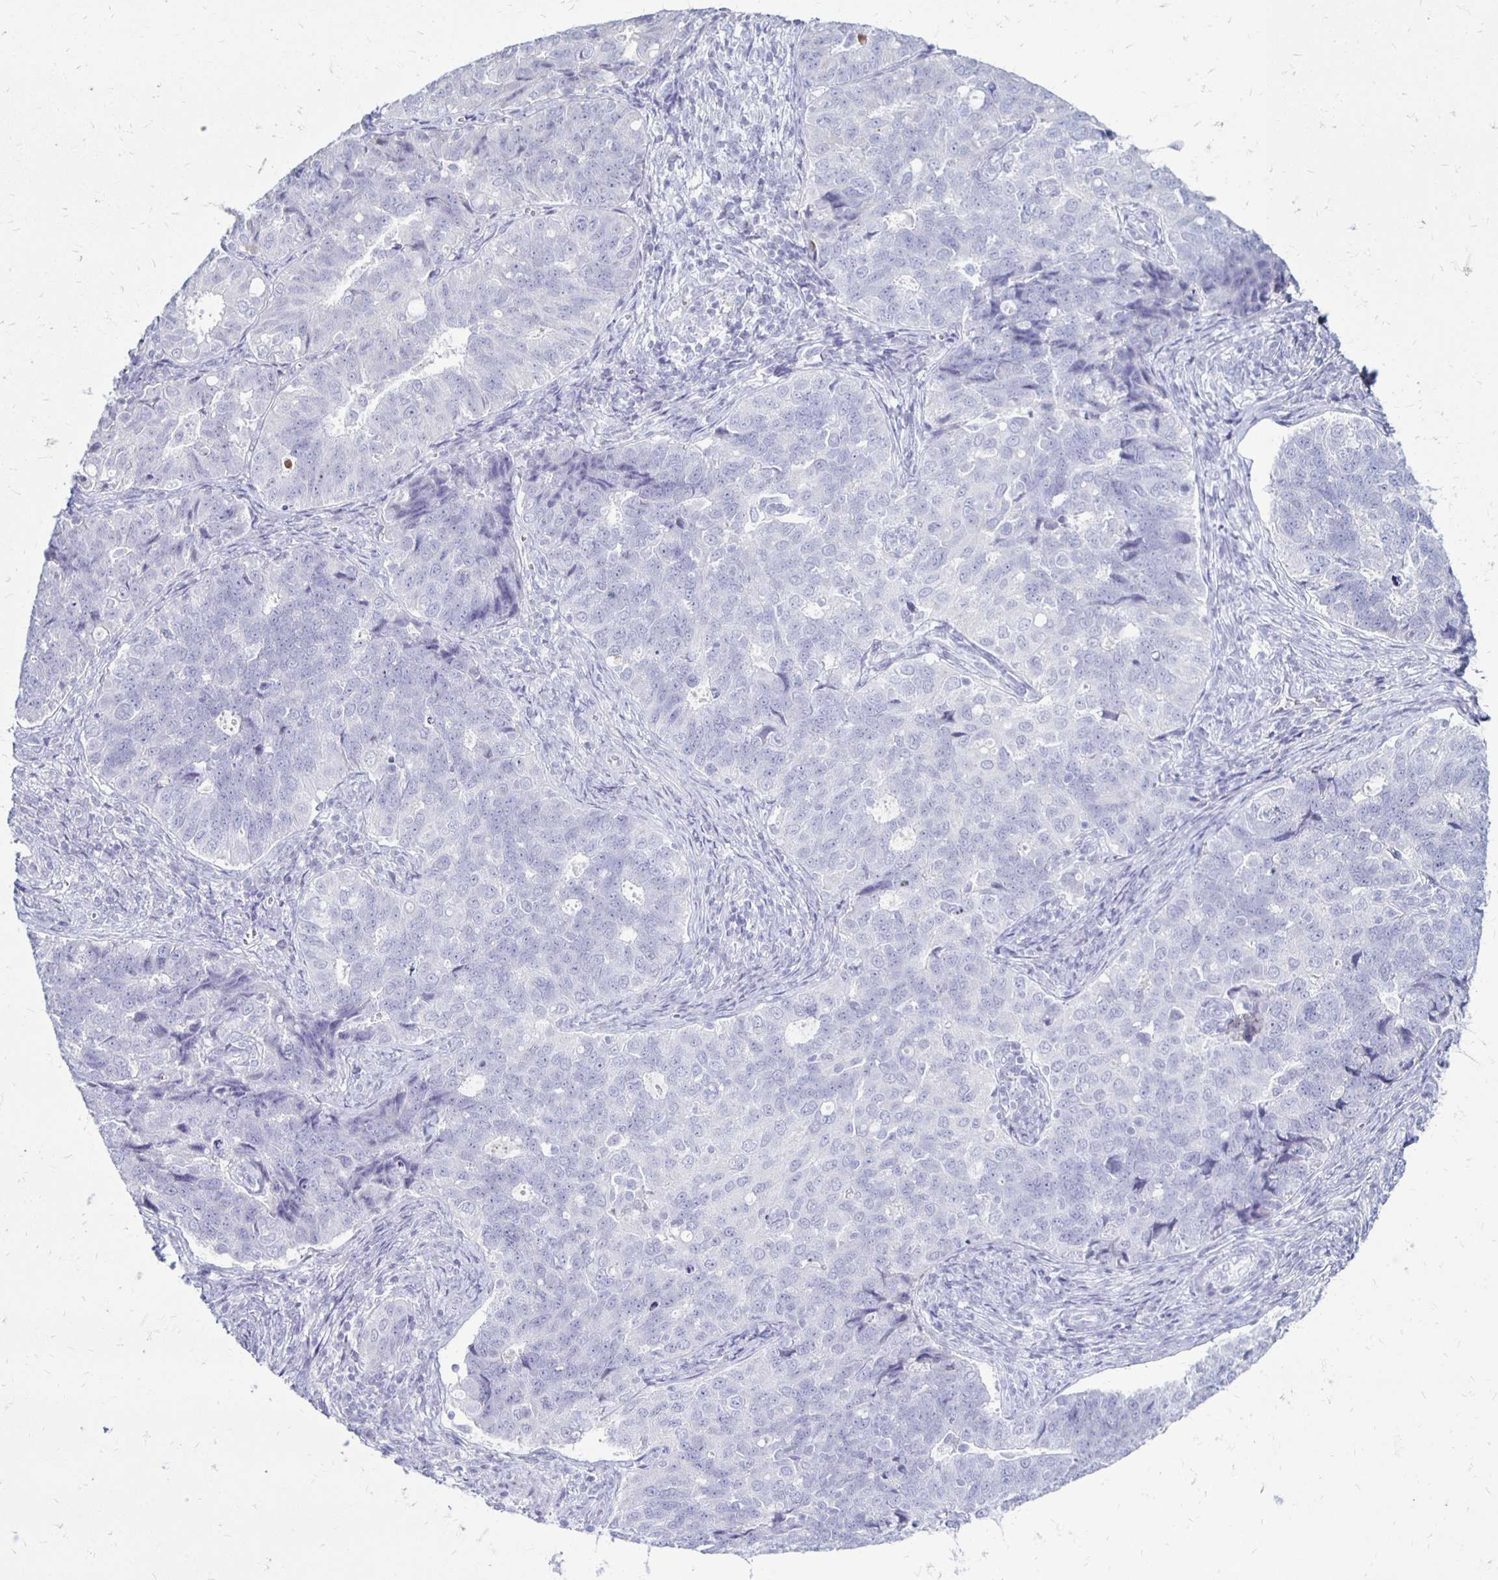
{"staining": {"intensity": "negative", "quantity": "none", "location": "none"}, "tissue": "endometrial cancer", "cell_type": "Tumor cells", "image_type": "cancer", "snomed": [{"axis": "morphology", "description": "Adenocarcinoma, NOS"}, {"axis": "topography", "description": "Endometrium"}], "caption": "Endometrial cancer stained for a protein using immunohistochemistry reveals no expression tumor cells.", "gene": "RYR1", "patient": {"sex": "female", "age": 43}}